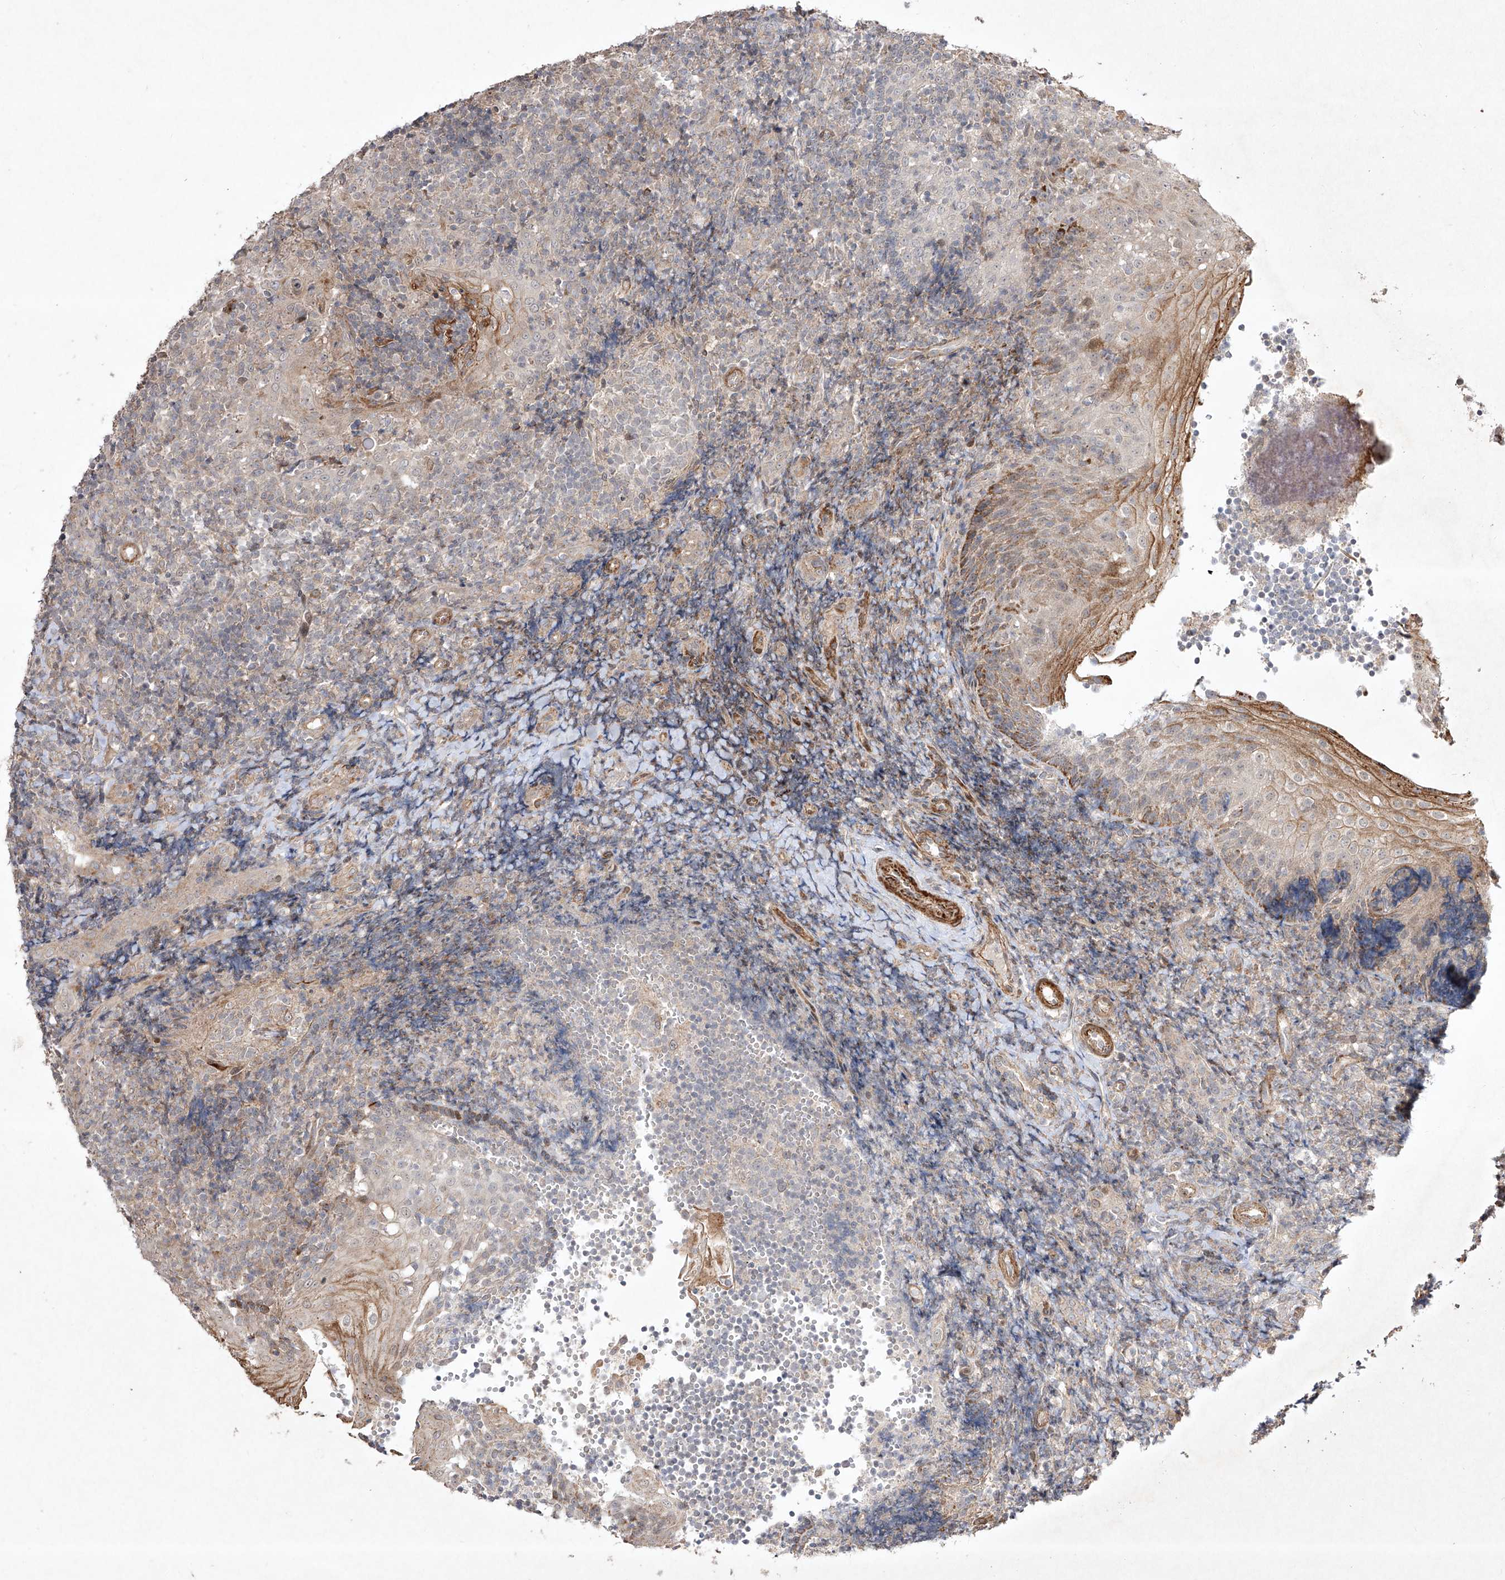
{"staining": {"intensity": "negative", "quantity": "none", "location": "none"}, "tissue": "tonsil", "cell_type": "Germinal center cells", "image_type": "normal", "snomed": [{"axis": "morphology", "description": "Normal tissue, NOS"}, {"axis": "topography", "description": "Tonsil"}], "caption": "Human tonsil stained for a protein using IHC reveals no staining in germinal center cells.", "gene": "KDM1B", "patient": {"sex": "female", "age": 40}}